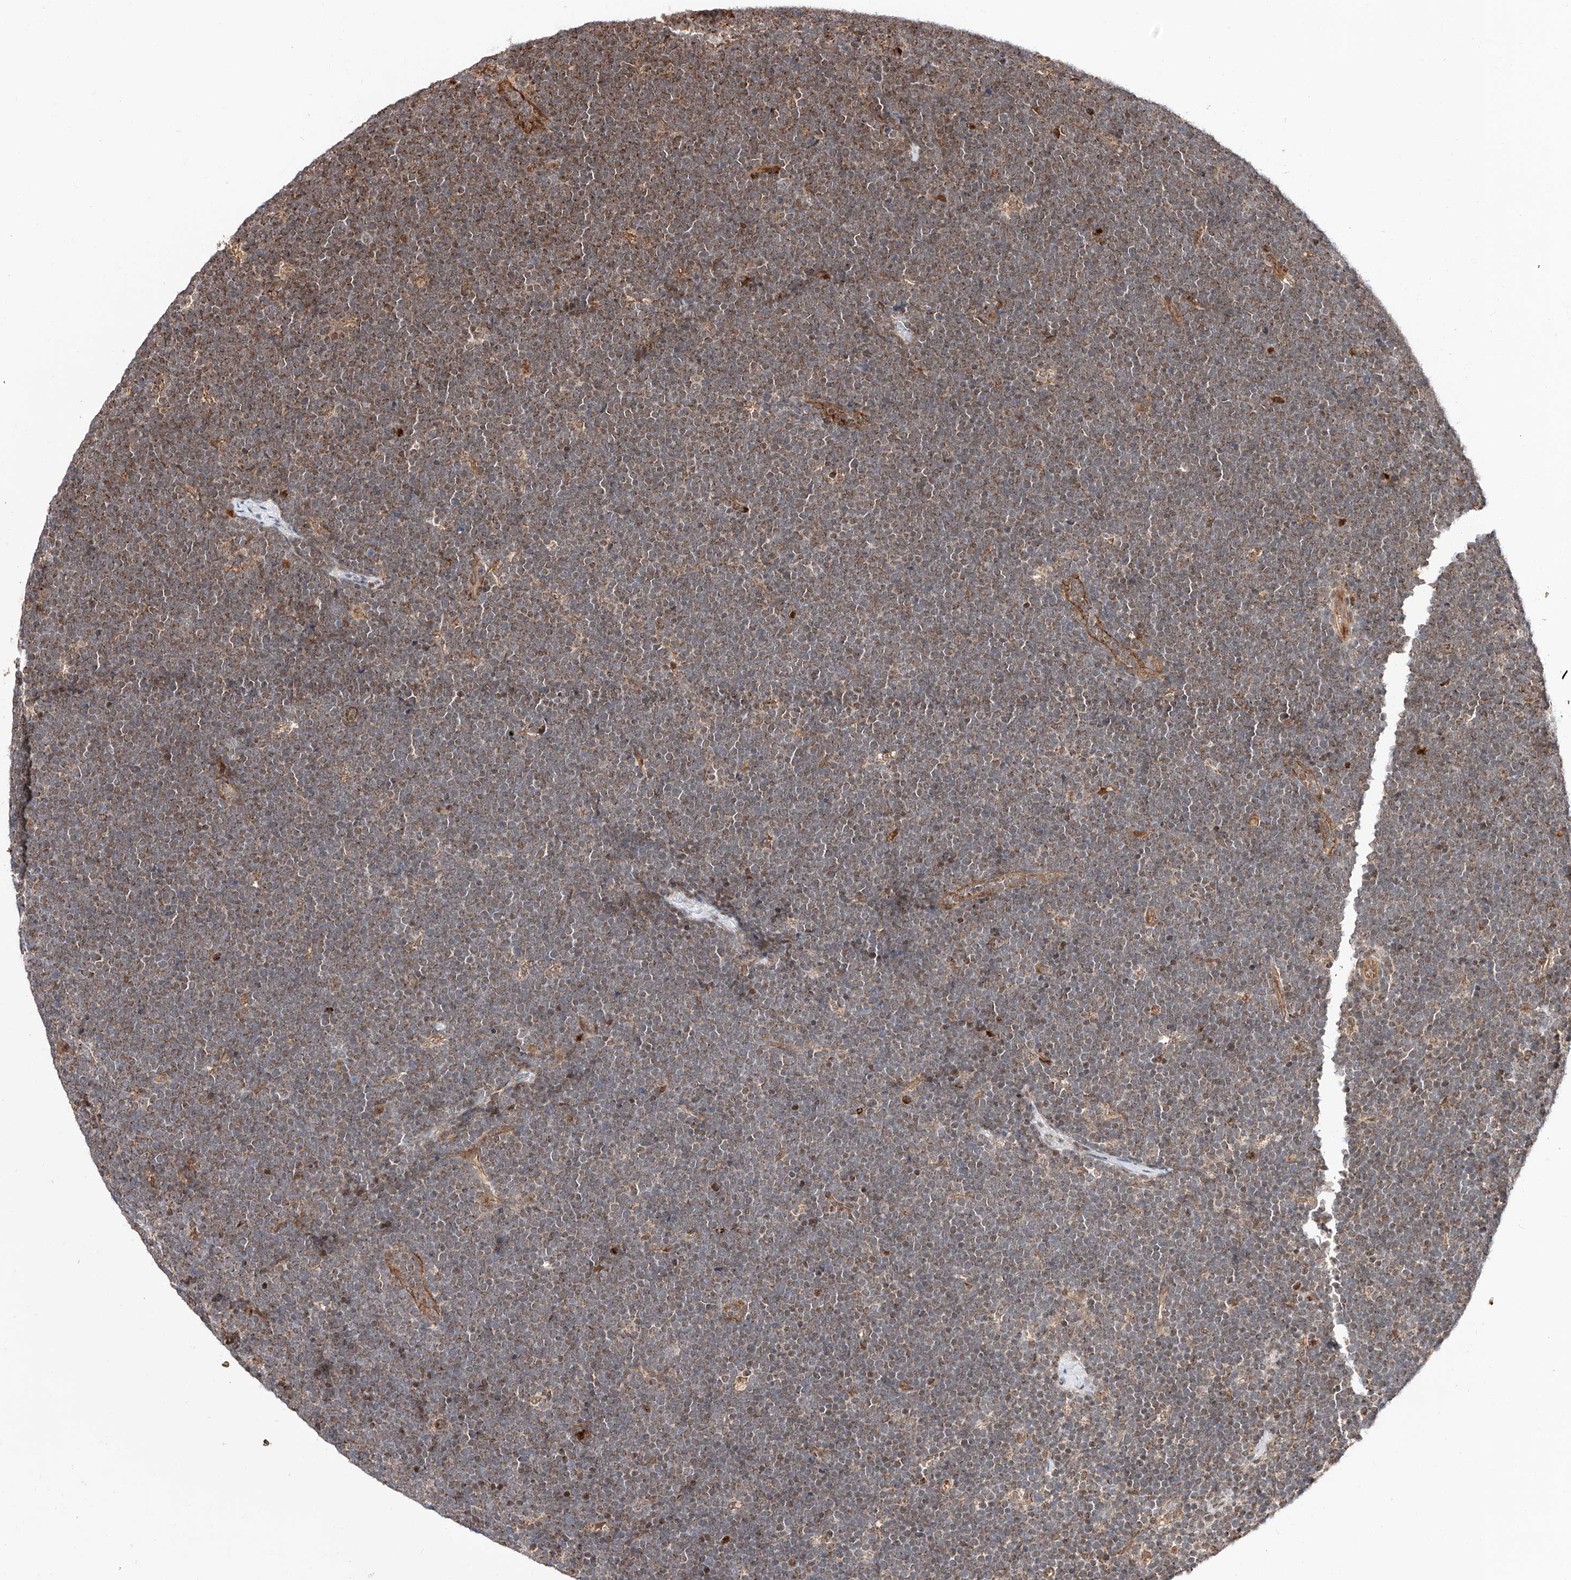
{"staining": {"intensity": "moderate", "quantity": "25%-75%", "location": "cytoplasmic/membranous"}, "tissue": "lymphoma", "cell_type": "Tumor cells", "image_type": "cancer", "snomed": [{"axis": "morphology", "description": "Malignant lymphoma, non-Hodgkin's type, High grade"}, {"axis": "topography", "description": "Lymph node"}], "caption": "There is medium levels of moderate cytoplasmic/membranous positivity in tumor cells of lymphoma, as demonstrated by immunohistochemical staining (brown color).", "gene": "THTPA", "patient": {"sex": "male", "age": 13}}